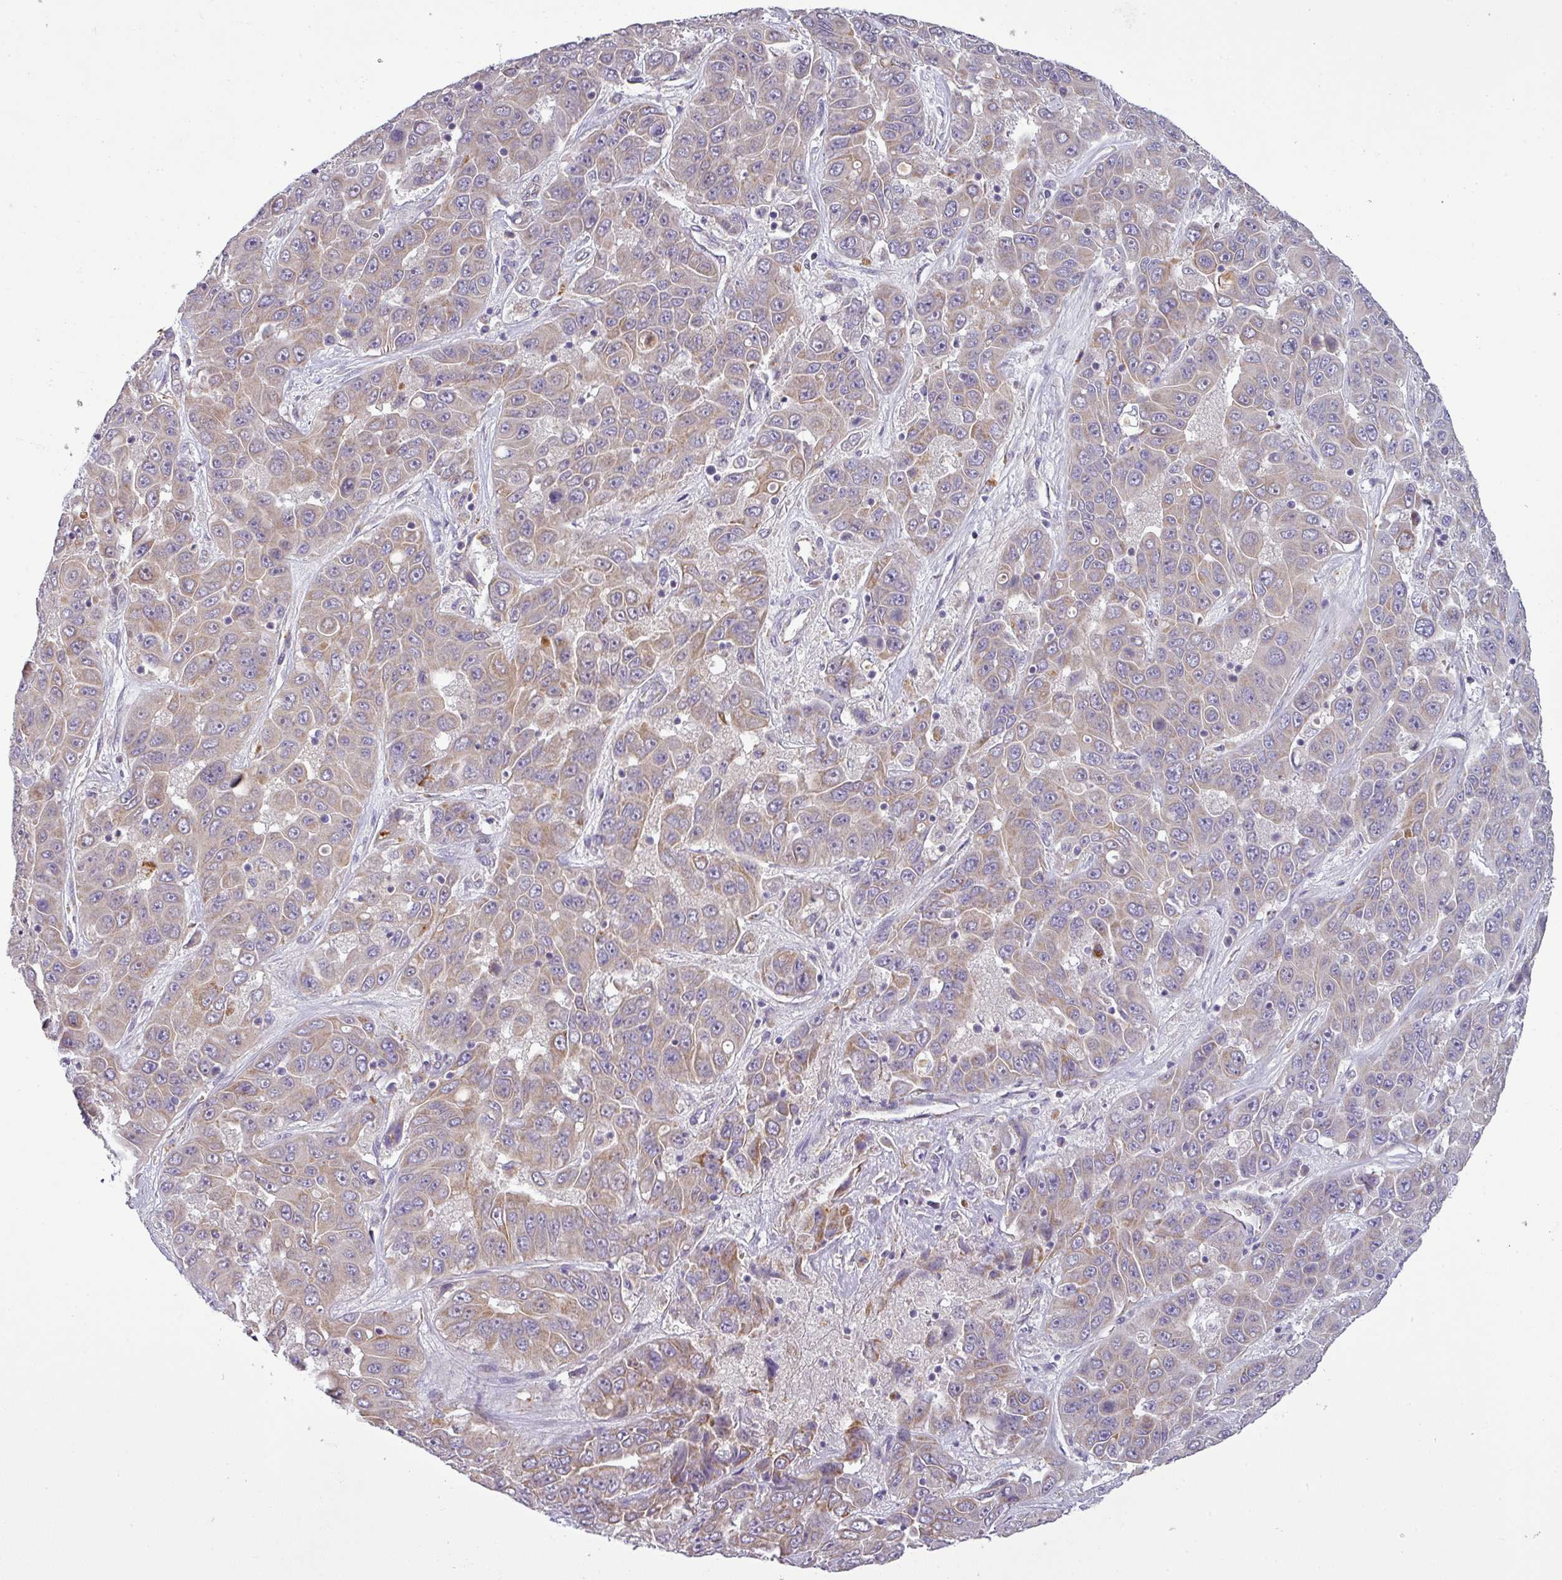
{"staining": {"intensity": "weak", "quantity": "25%-75%", "location": "cytoplasmic/membranous"}, "tissue": "liver cancer", "cell_type": "Tumor cells", "image_type": "cancer", "snomed": [{"axis": "morphology", "description": "Cholangiocarcinoma"}, {"axis": "topography", "description": "Liver"}], "caption": "Immunohistochemical staining of human cholangiocarcinoma (liver) shows weak cytoplasmic/membranous protein staining in about 25%-75% of tumor cells.", "gene": "PNMA6A", "patient": {"sex": "female", "age": 52}}